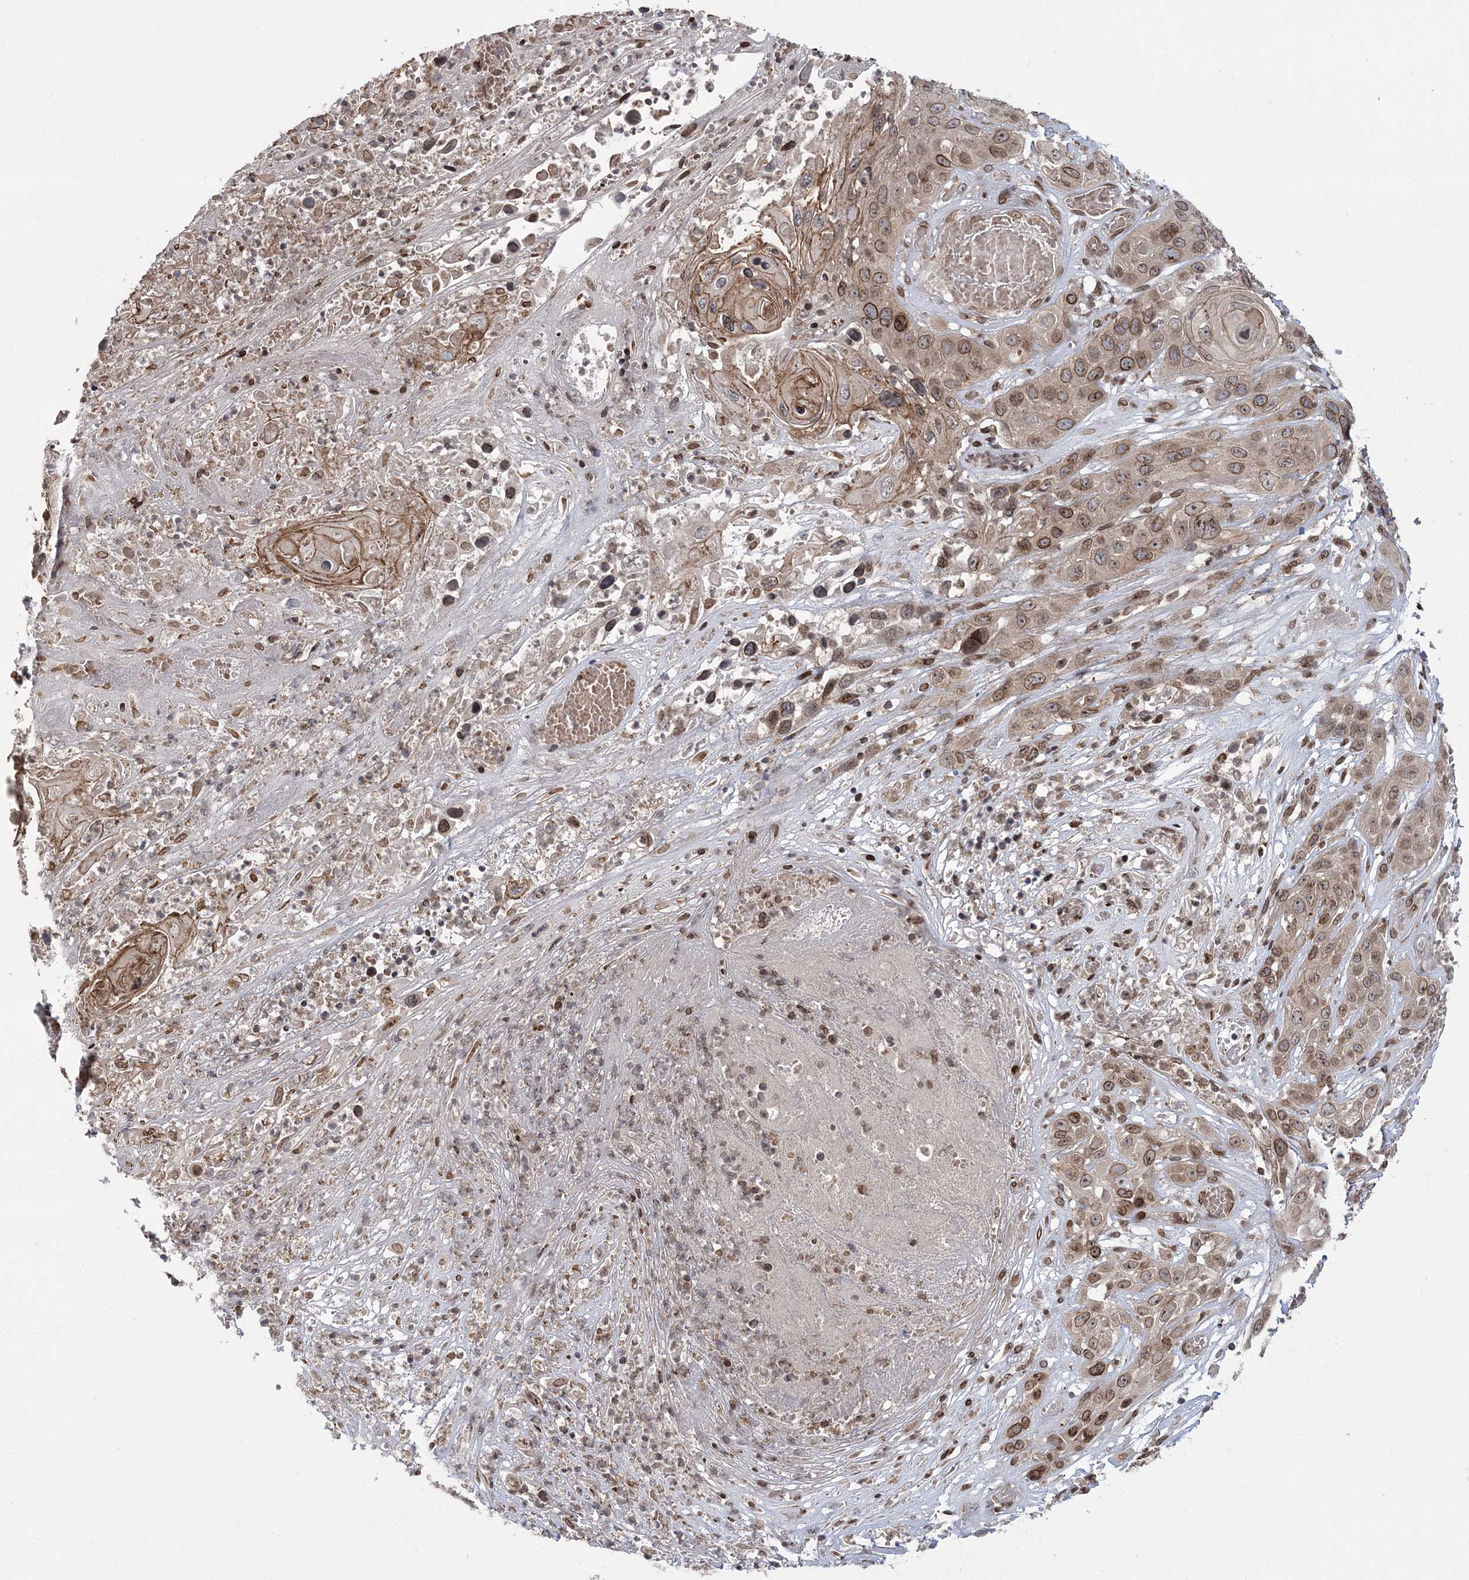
{"staining": {"intensity": "moderate", "quantity": ">75%", "location": "cytoplasmic/membranous,nuclear"}, "tissue": "skin cancer", "cell_type": "Tumor cells", "image_type": "cancer", "snomed": [{"axis": "morphology", "description": "Squamous cell carcinoma, NOS"}, {"axis": "topography", "description": "Skin"}], "caption": "Immunohistochemistry (IHC) micrograph of human skin cancer (squamous cell carcinoma) stained for a protein (brown), which displays medium levels of moderate cytoplasmic/membranous and nuclear positivity in approximately >75% of tumor cells.", "gene": "DNAJC27", "patient": {"sex": "male", "age": 55}}